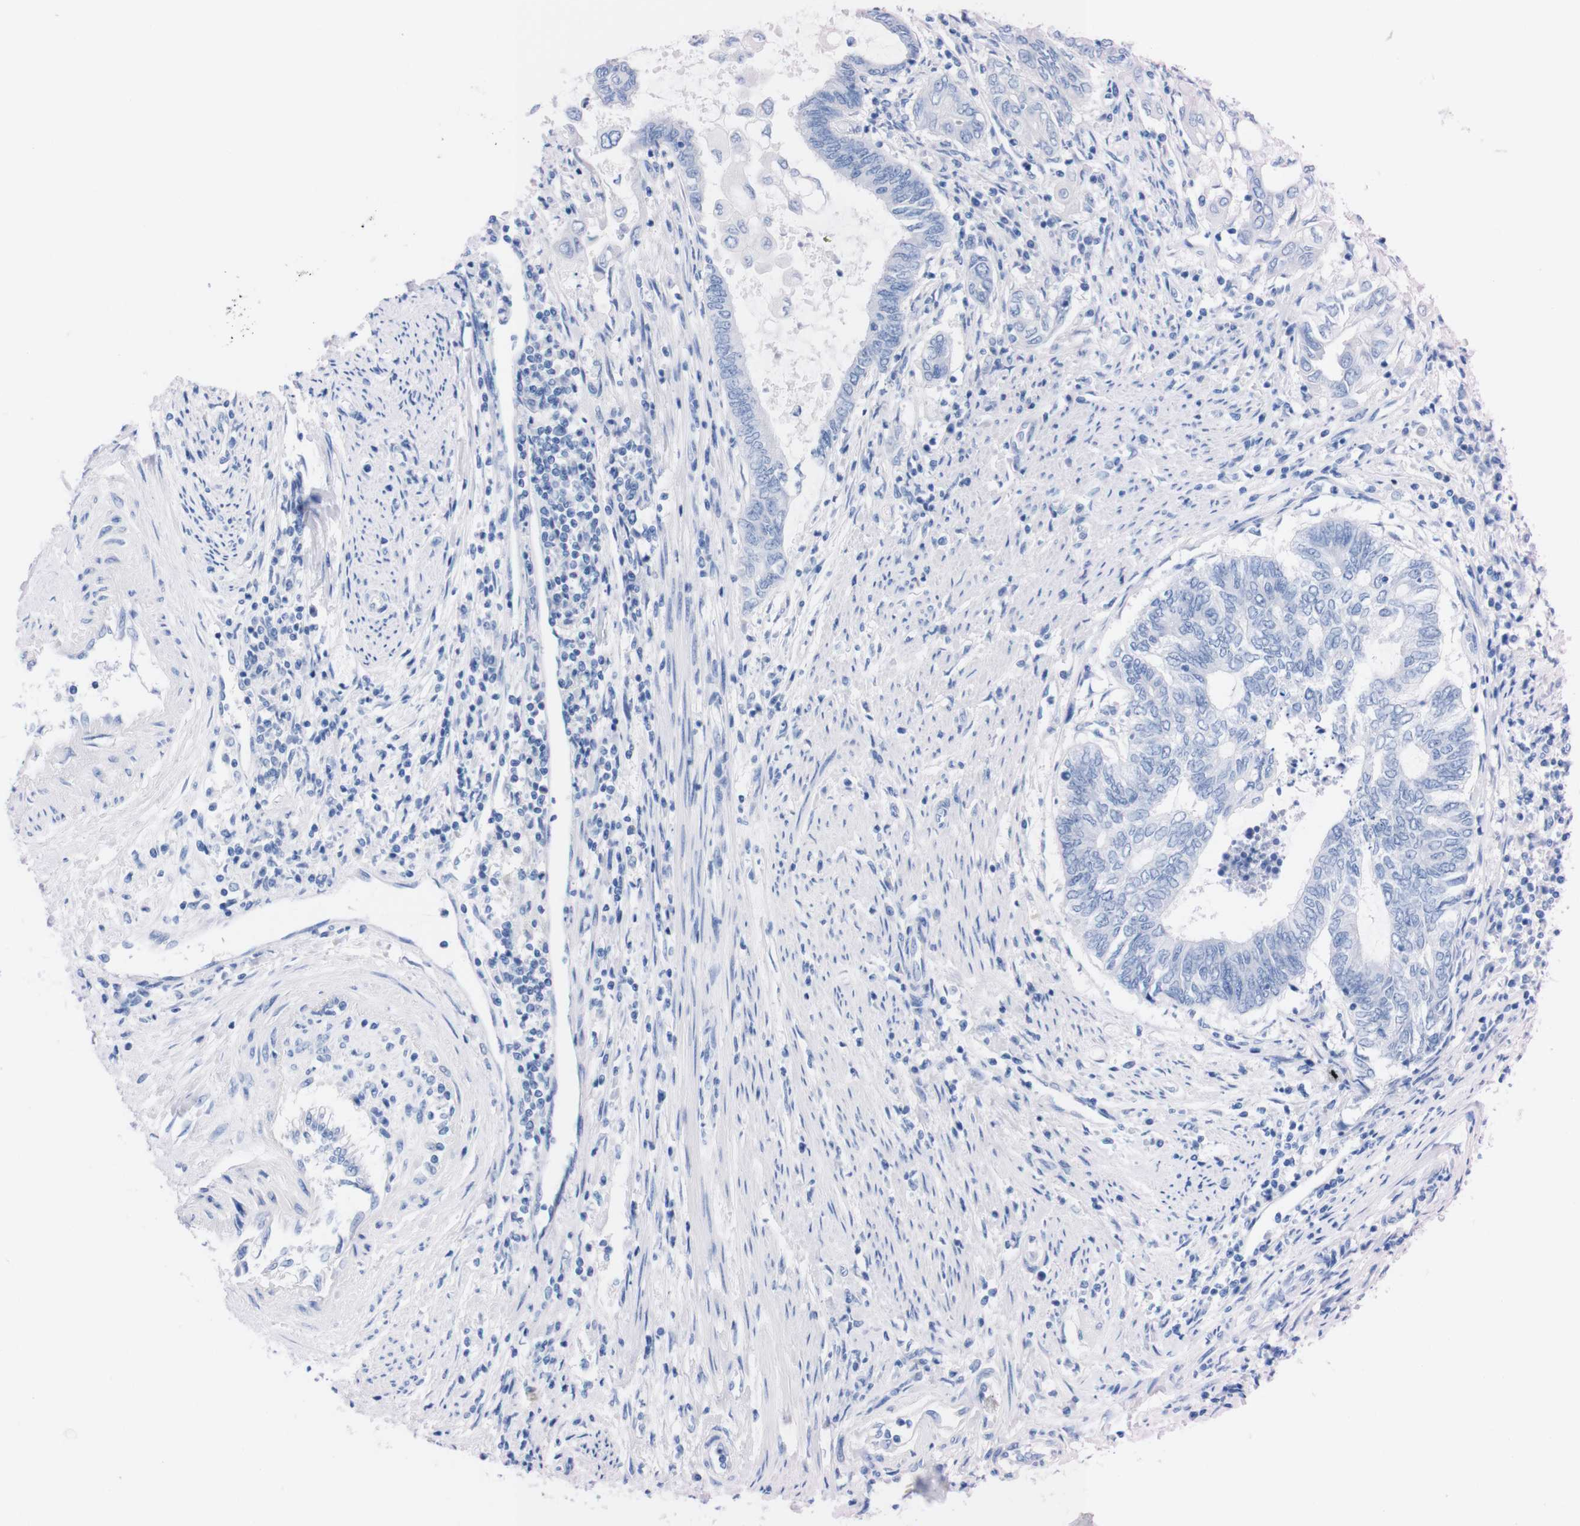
{"staining": {"intensity": "negative", "quantity": "none", "location": "none"}, "tissue": "endometrial cancer", "cell_type": "Tumor cells", "image_type": "cancer", "snomed": [{"axis": "morphology", "description": "Adenocarcinoma, NOS"}, {"axis": "topography", "description": "Uterus"}, {"axis": "topography", "description": "Endometrium"}], "caption": "The photomicrograph shows no staining of tumor cells in endometrial cancer (adenocarcinoma).", "gene": "P2RY12", "patient": {"sex": "female", "age": 70}}